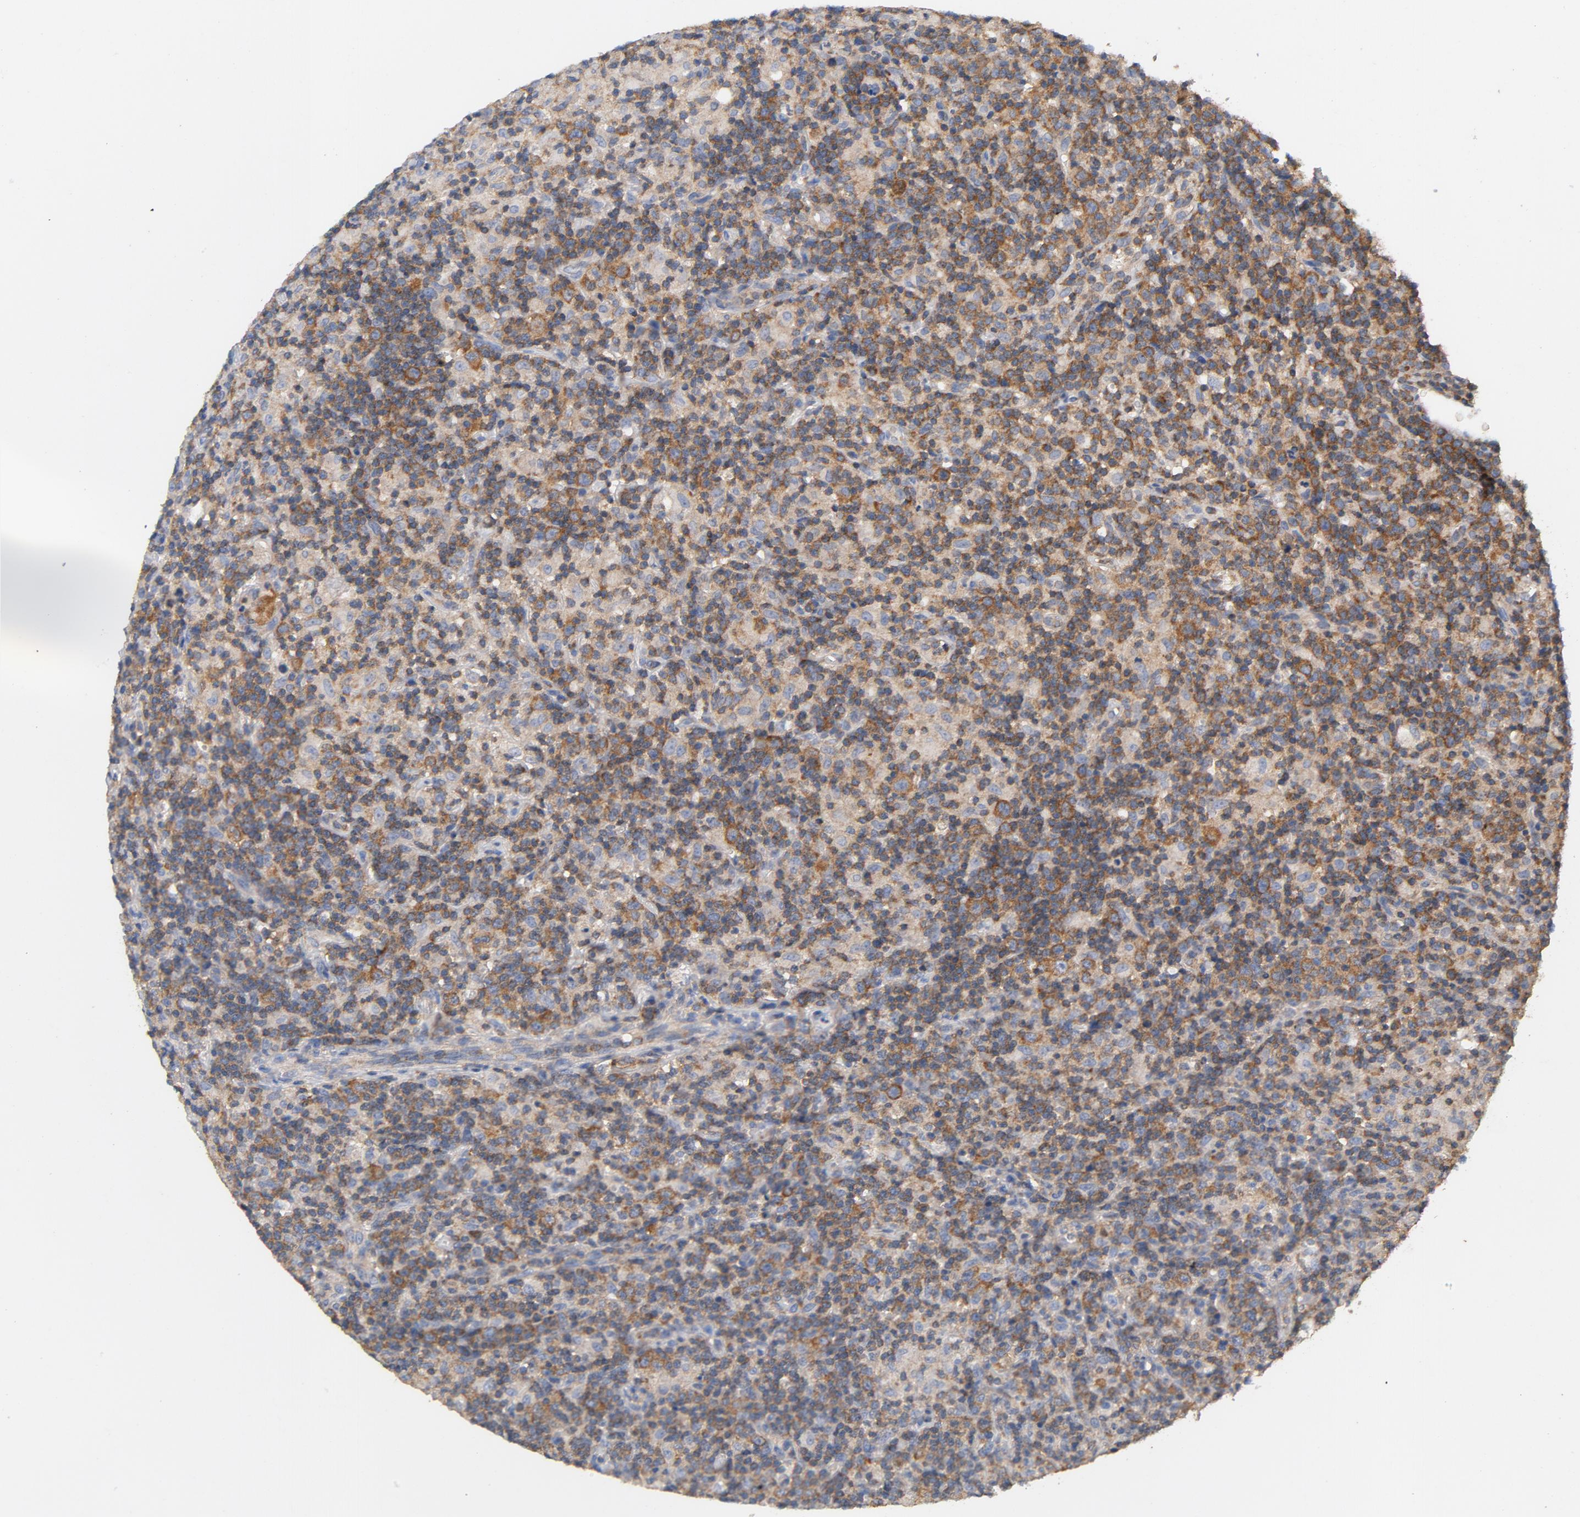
{"staining": {"intensity": "moderate", "quantity": "25%-75%", "location": "cytoplasmic/membranous"}, "tissue": "lymphoma", "cell_type": "Tumor cells", "image_type": "cancer", "snomed": [{"axis": "morphology", "description": "Hodgkin's disease, NOS"}, {"axis": "topography", "description": "Lymph node"}], "caption": "Immunohistochemical staining of human Hodgkin's disease displays medium levels of moderate cytoplasmic/membranous protein expression in approximately 25%-75% of tumor cells.", "gene": "DDX6", "patient": {"sex": "male", "age": 65}}